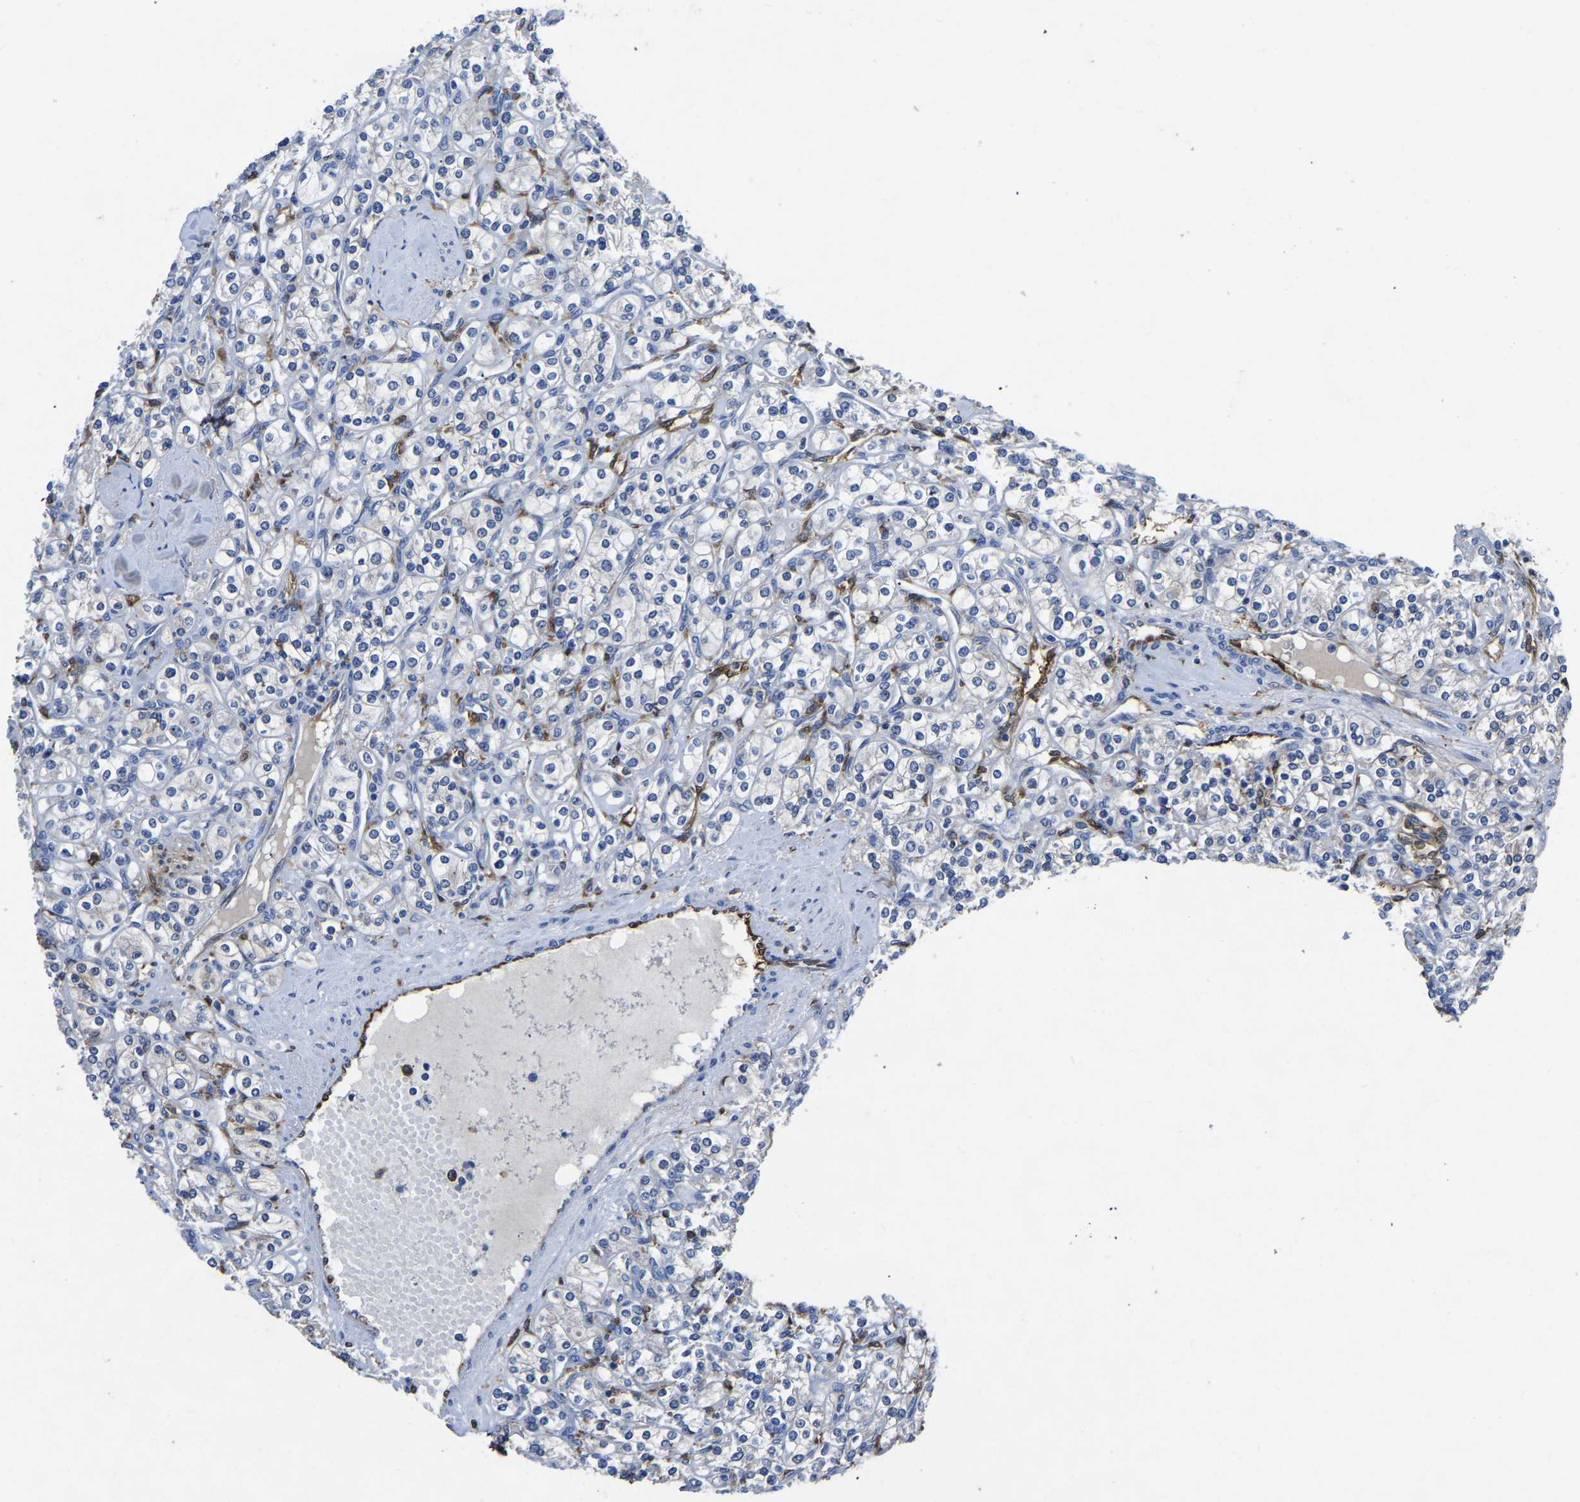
{"staining": {"intensity": "negative", "quantity": "none", "location": "none"}, "tissue": "renal cancer", "cell_type": "Tumor cells", "image_type": "cancer", "snomed": [{"axis": "morphology", "description": "Adenocarcinoma, NOS"}, {"axis": "topography", "description": "Kidney"}], "caption": "Adenocarcinoma (renal) was stained to show a protein in brown. There is no significant expression in tumor cells.", "gene": "ATG2B", "patient": {"sex": "male", "age": 77}}